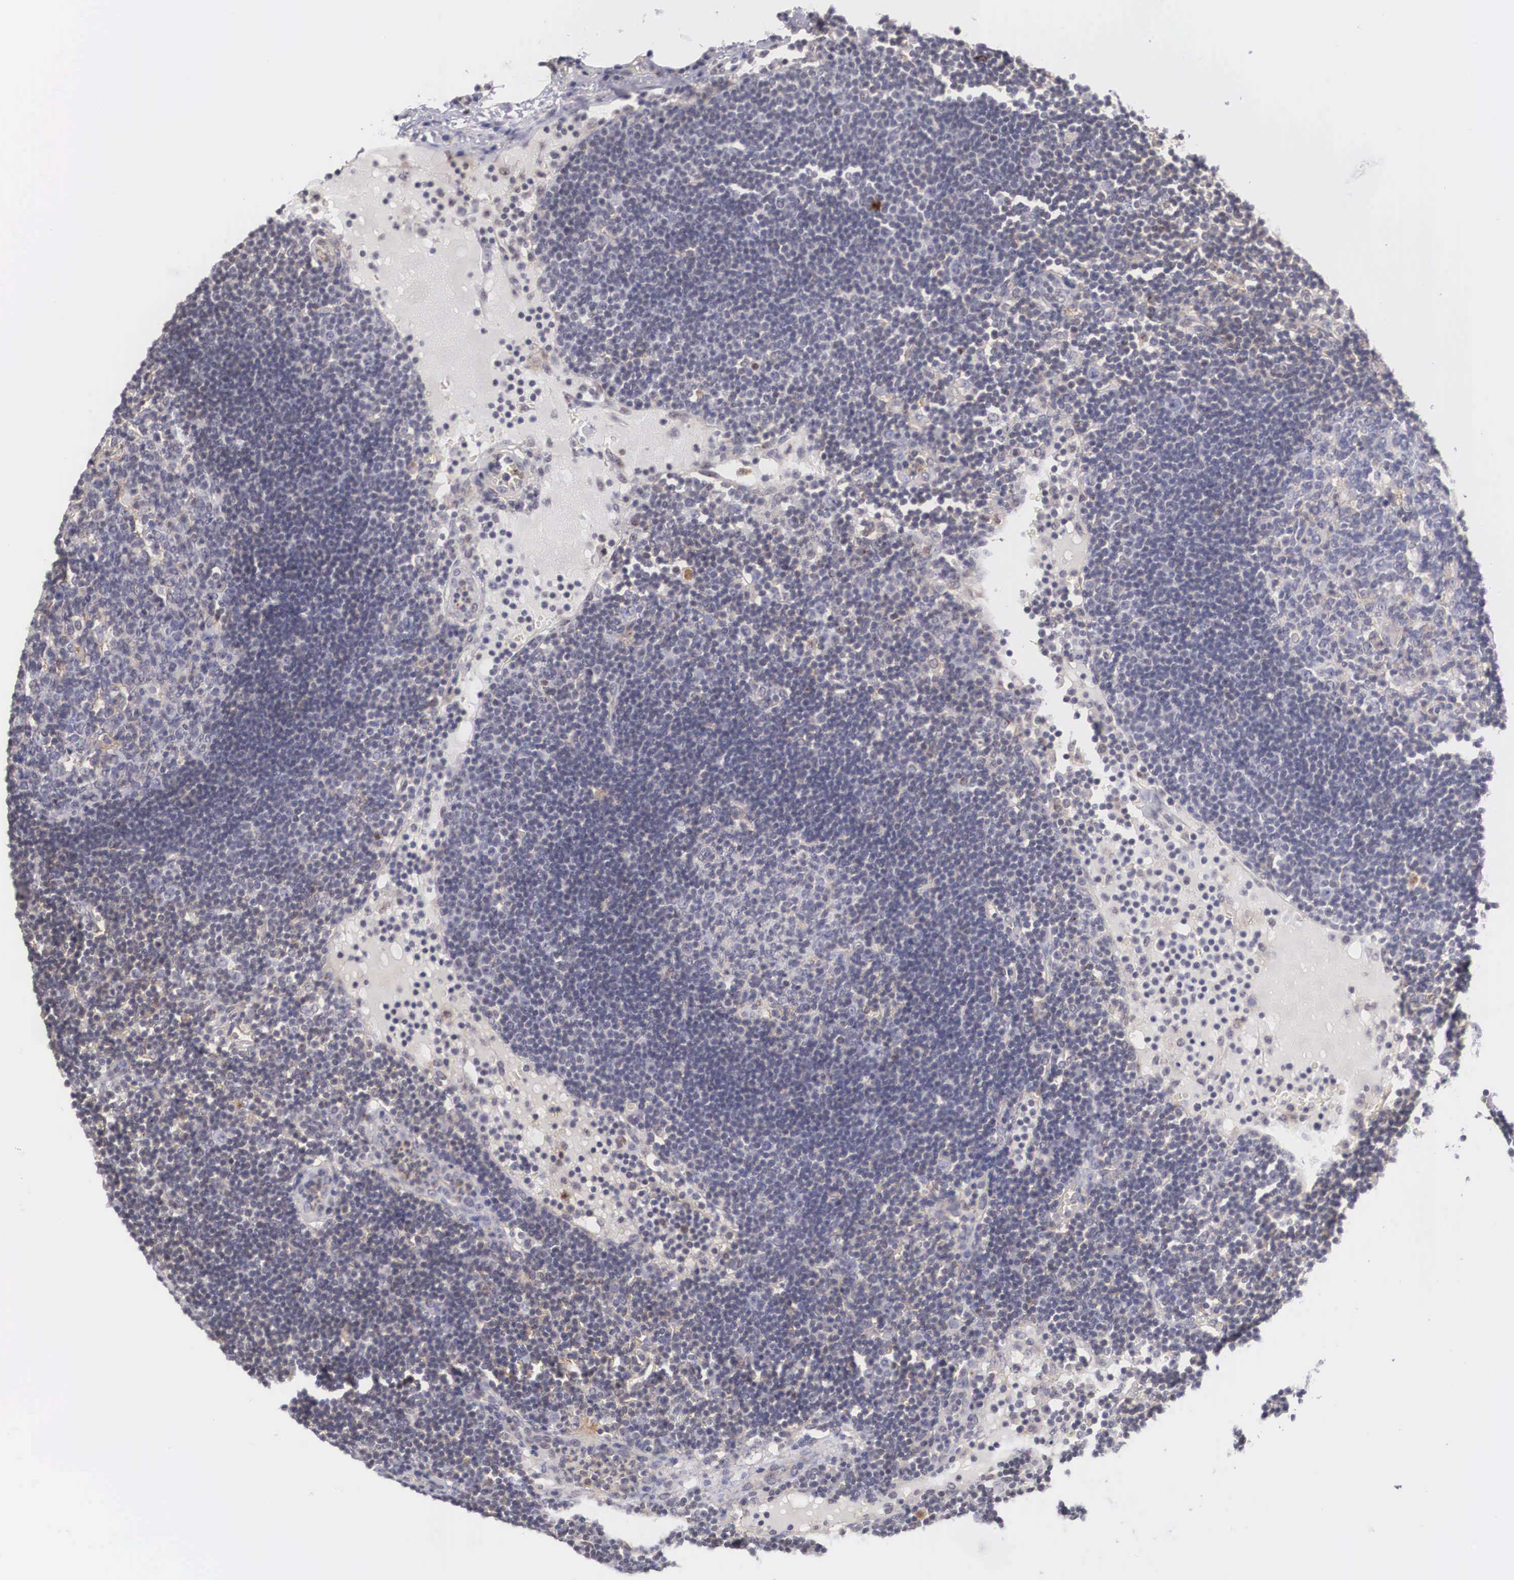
{"staining": {"intensity": "negative", "quantity": "none", "location": "none"}, "tissue": "lymph node", "cell_type": "Germinal center cells", "image_type": "normal", "snomed": [{"axis": "morphology", "description": "Normal tissue, NOS"}, {"axis": "topography", "description": "Lymph node"}], "caption": "This image is of unremarkable lymph node stained with immunohistochemistry to label a protein in brown with the nuclei are counter-stained blue. There is no expression in germinal center cells.", "gene": "NR4A2", "patient": {"sex": "male", "age": 54}}